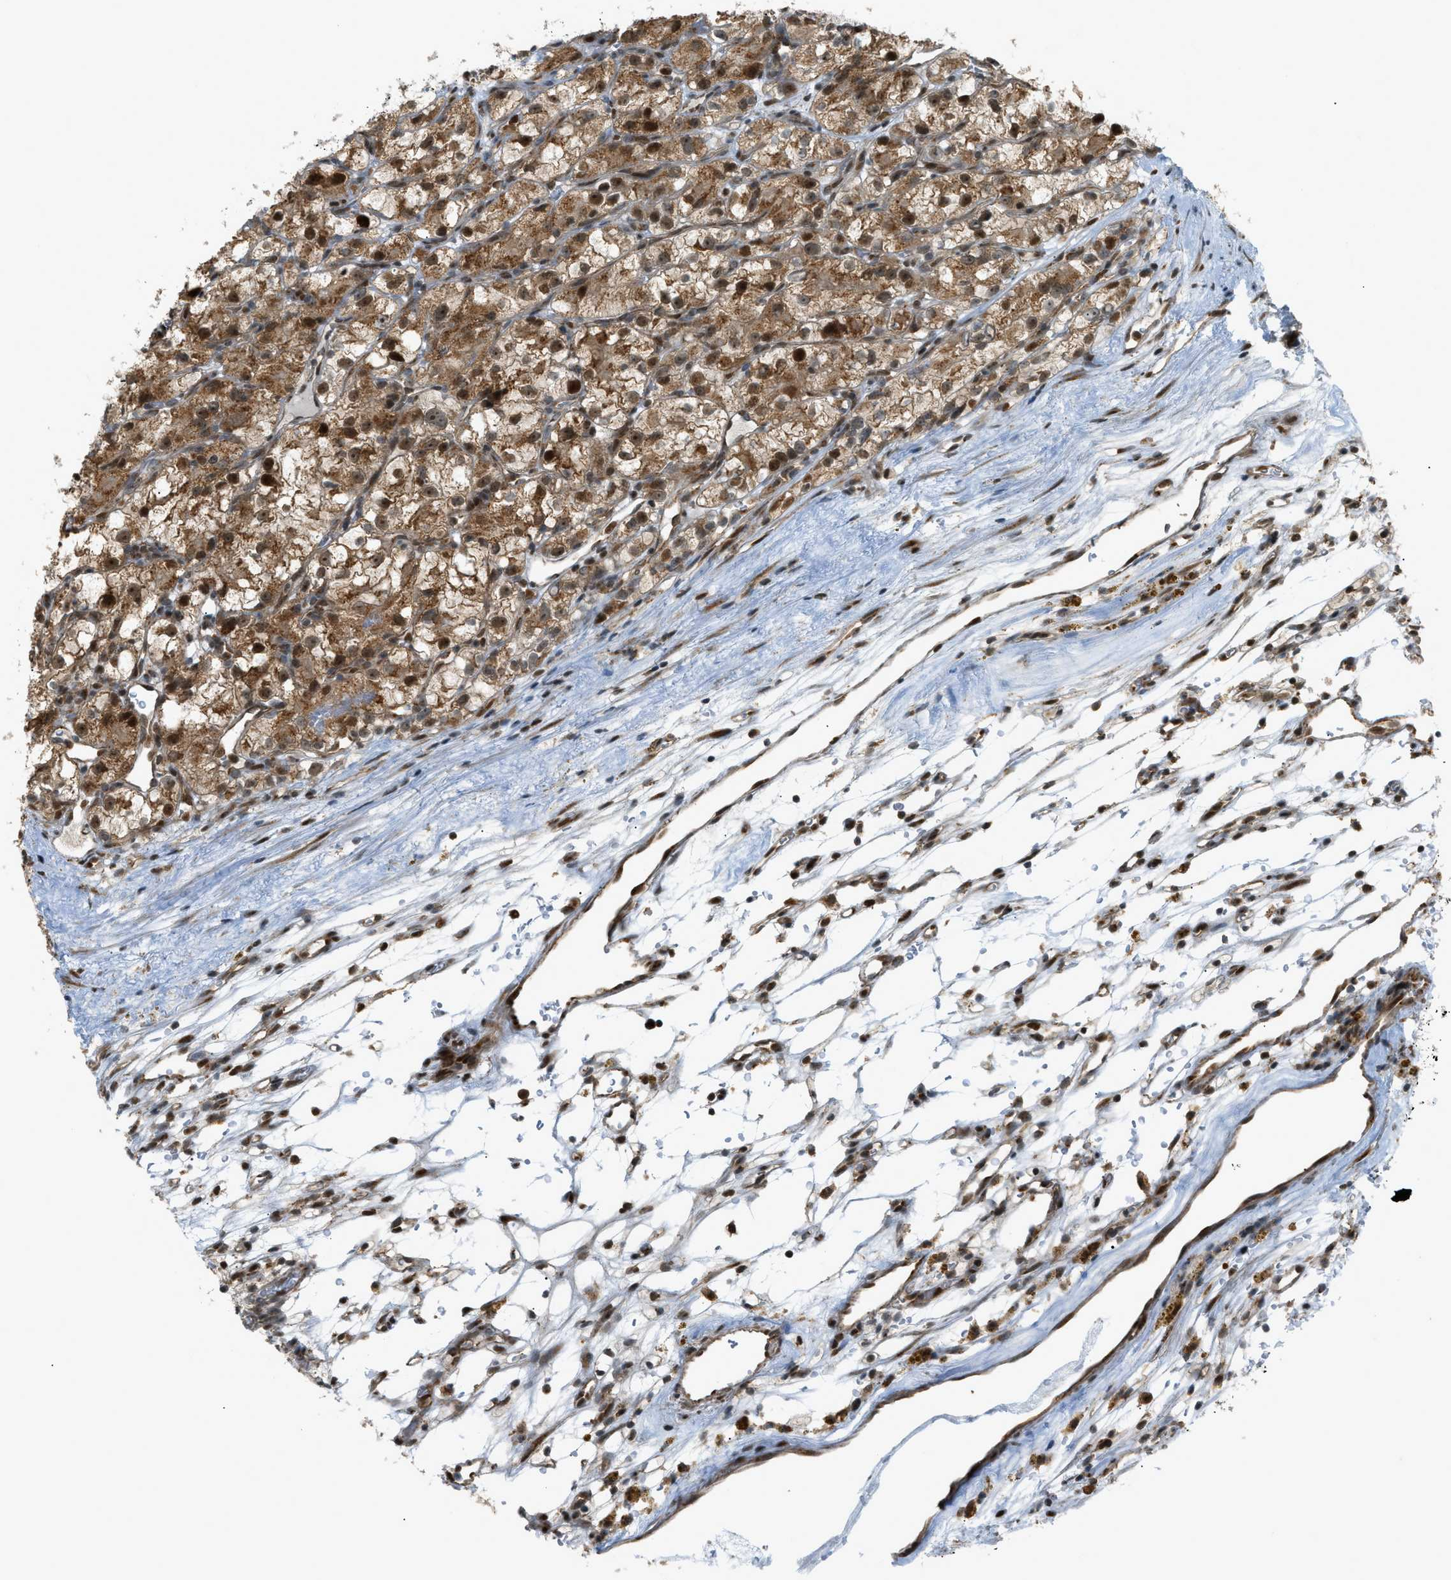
{"staining": {"intensity": "moderate", "quantity": ">75%", "location": "cytoplasmic/membranous,nuclear"}, "tissue": "renal cancer", "cell_type": "Tumor cells", "image_type": "cancer", "snomed": [{"axis": "morphology", "description": "Adenocarcinoma, NOS"}, {"axis": "topography", "description": "Kidney"}], "caption": "Protein staining displays moderate cytoplasmic/membranous and nuclear expression in about >75% of tumor cells in renal cancer.", "gene": "CCDC186", "patient": {"sex": "female", "age": 57}}